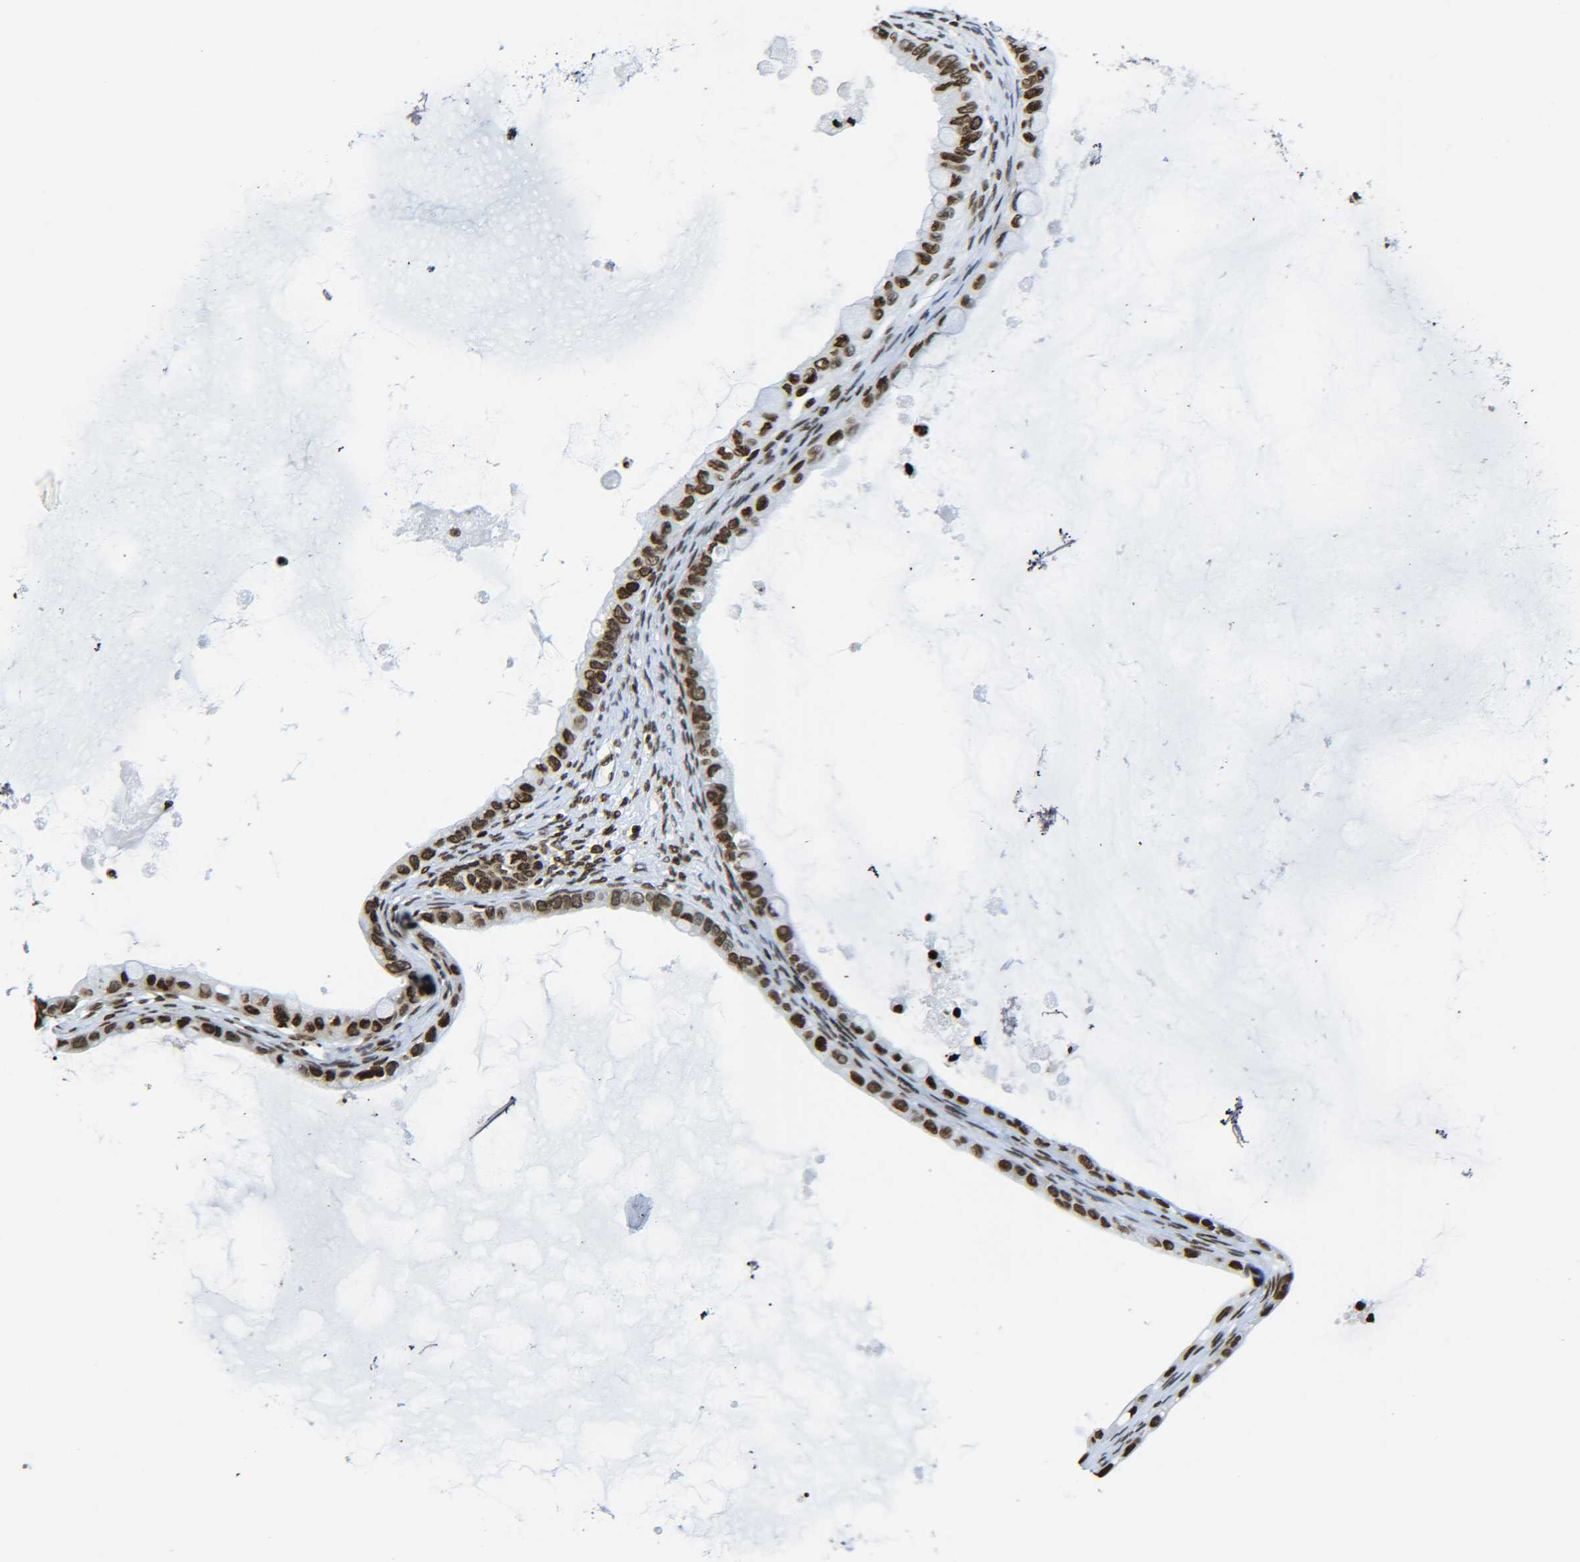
{"staining": {"intensity": "strong", "quantity": ">75%", "location": "nuclear"}, "tissue": "ovarian cancer", "cell_type": "Tumor cells", "image_type": "cancer", "snomed": [{"axis": "morphology", "description": "Cystadenocarcinoma, mucinous, NOS"}, {"axis": "topography", "description": "Ovary"}], "caption": "The photomicrograph exhibits staining of ovarian cancer (mucinous cystadenocarcinoma), revealing strong nuclear protein staining (brown color) within tumor cells. (DAB IHC, brown staining for protein, blue staining for nuclei).", "gene": "H2AX", "patient": {"sex": "female", "age": 80}}